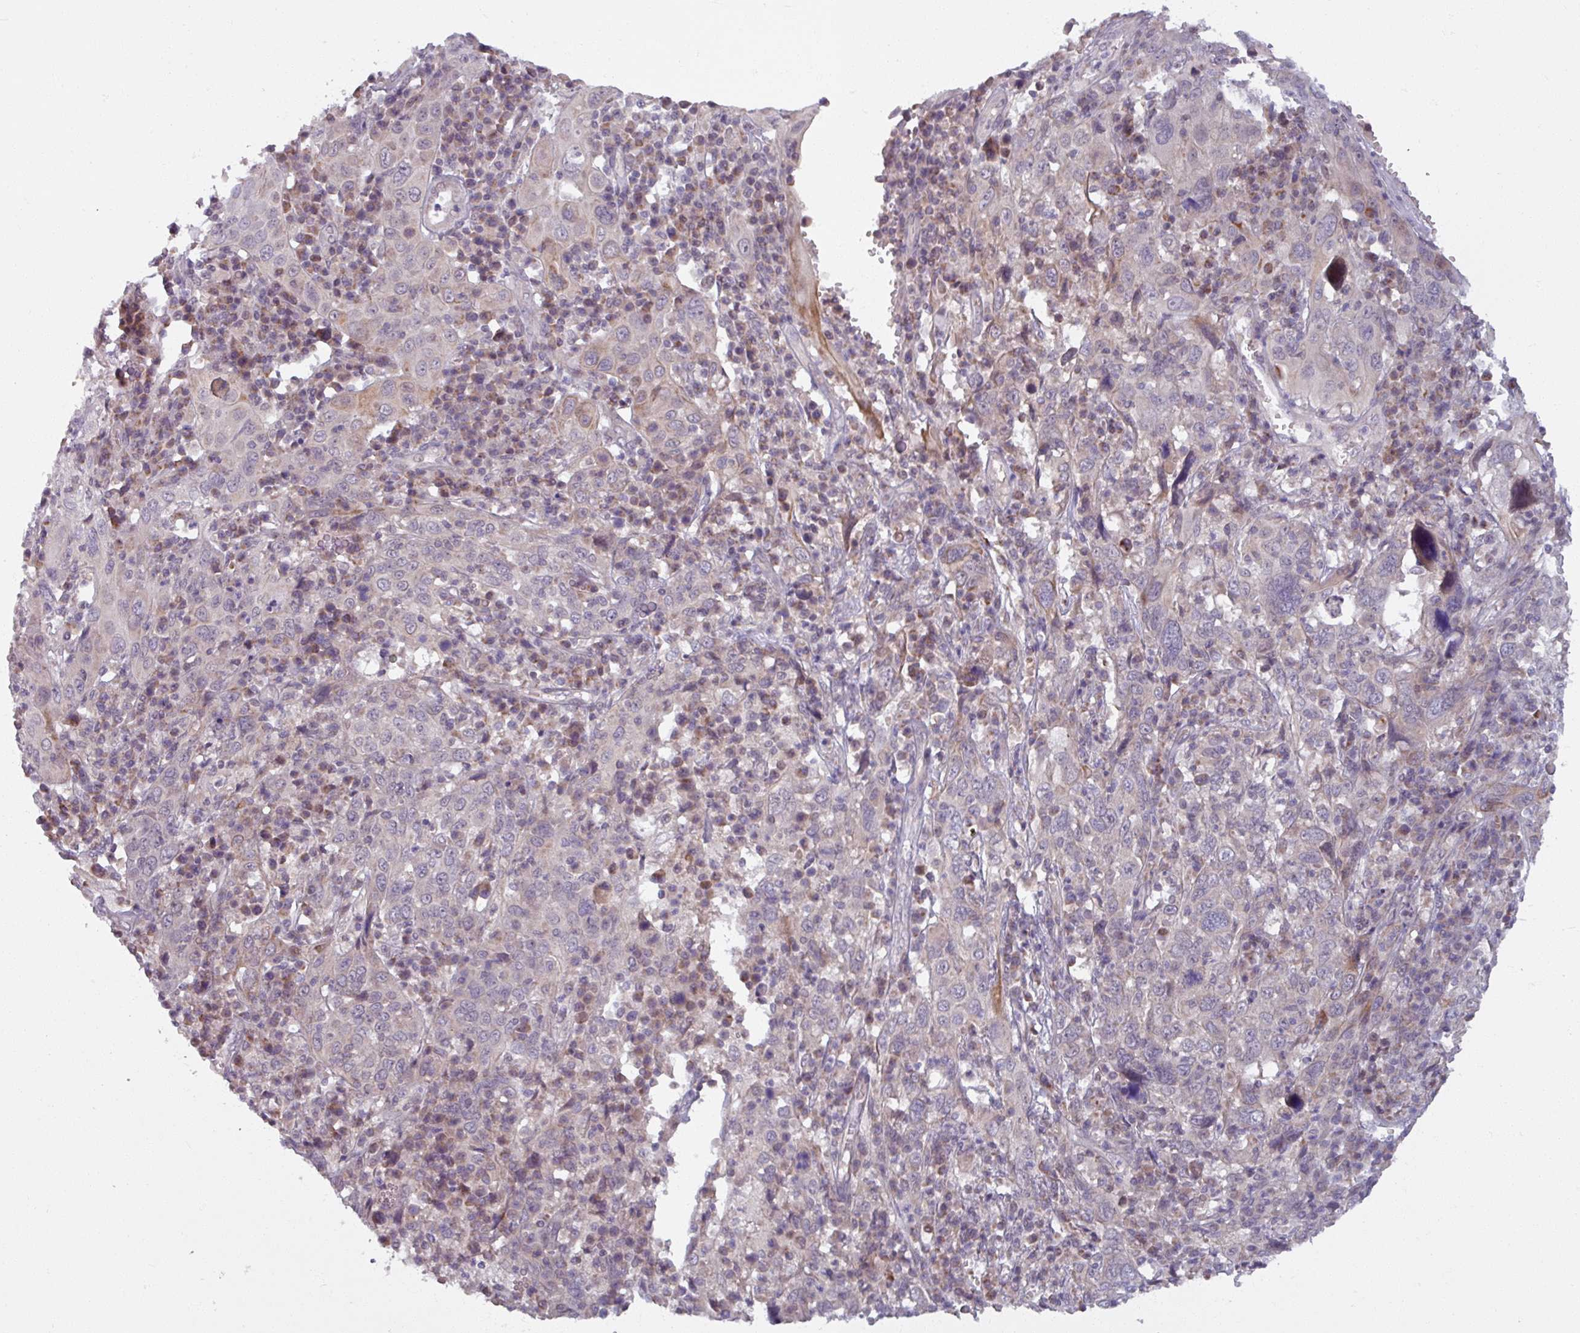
{"staining": {"intensity": "negative", "quantity": "none", "location": "none"}, "tissue": "cervical cancer", "cell_type": "Tumor cells", "image_type": "cancer", "snomed": [{"axis": "morphology", "description": "Squamous cell carcinoma, NOS"}, {"axis": "topography", "description": "Cervix"}], "caption": "A high-resolution photomicrograph shows immunohistochemistry staining of cervical cancer, which exhibits no significant positivity in tumor cells.", "gene": "OGFOD3", "patient": {"sex": "female", "age": 46}}